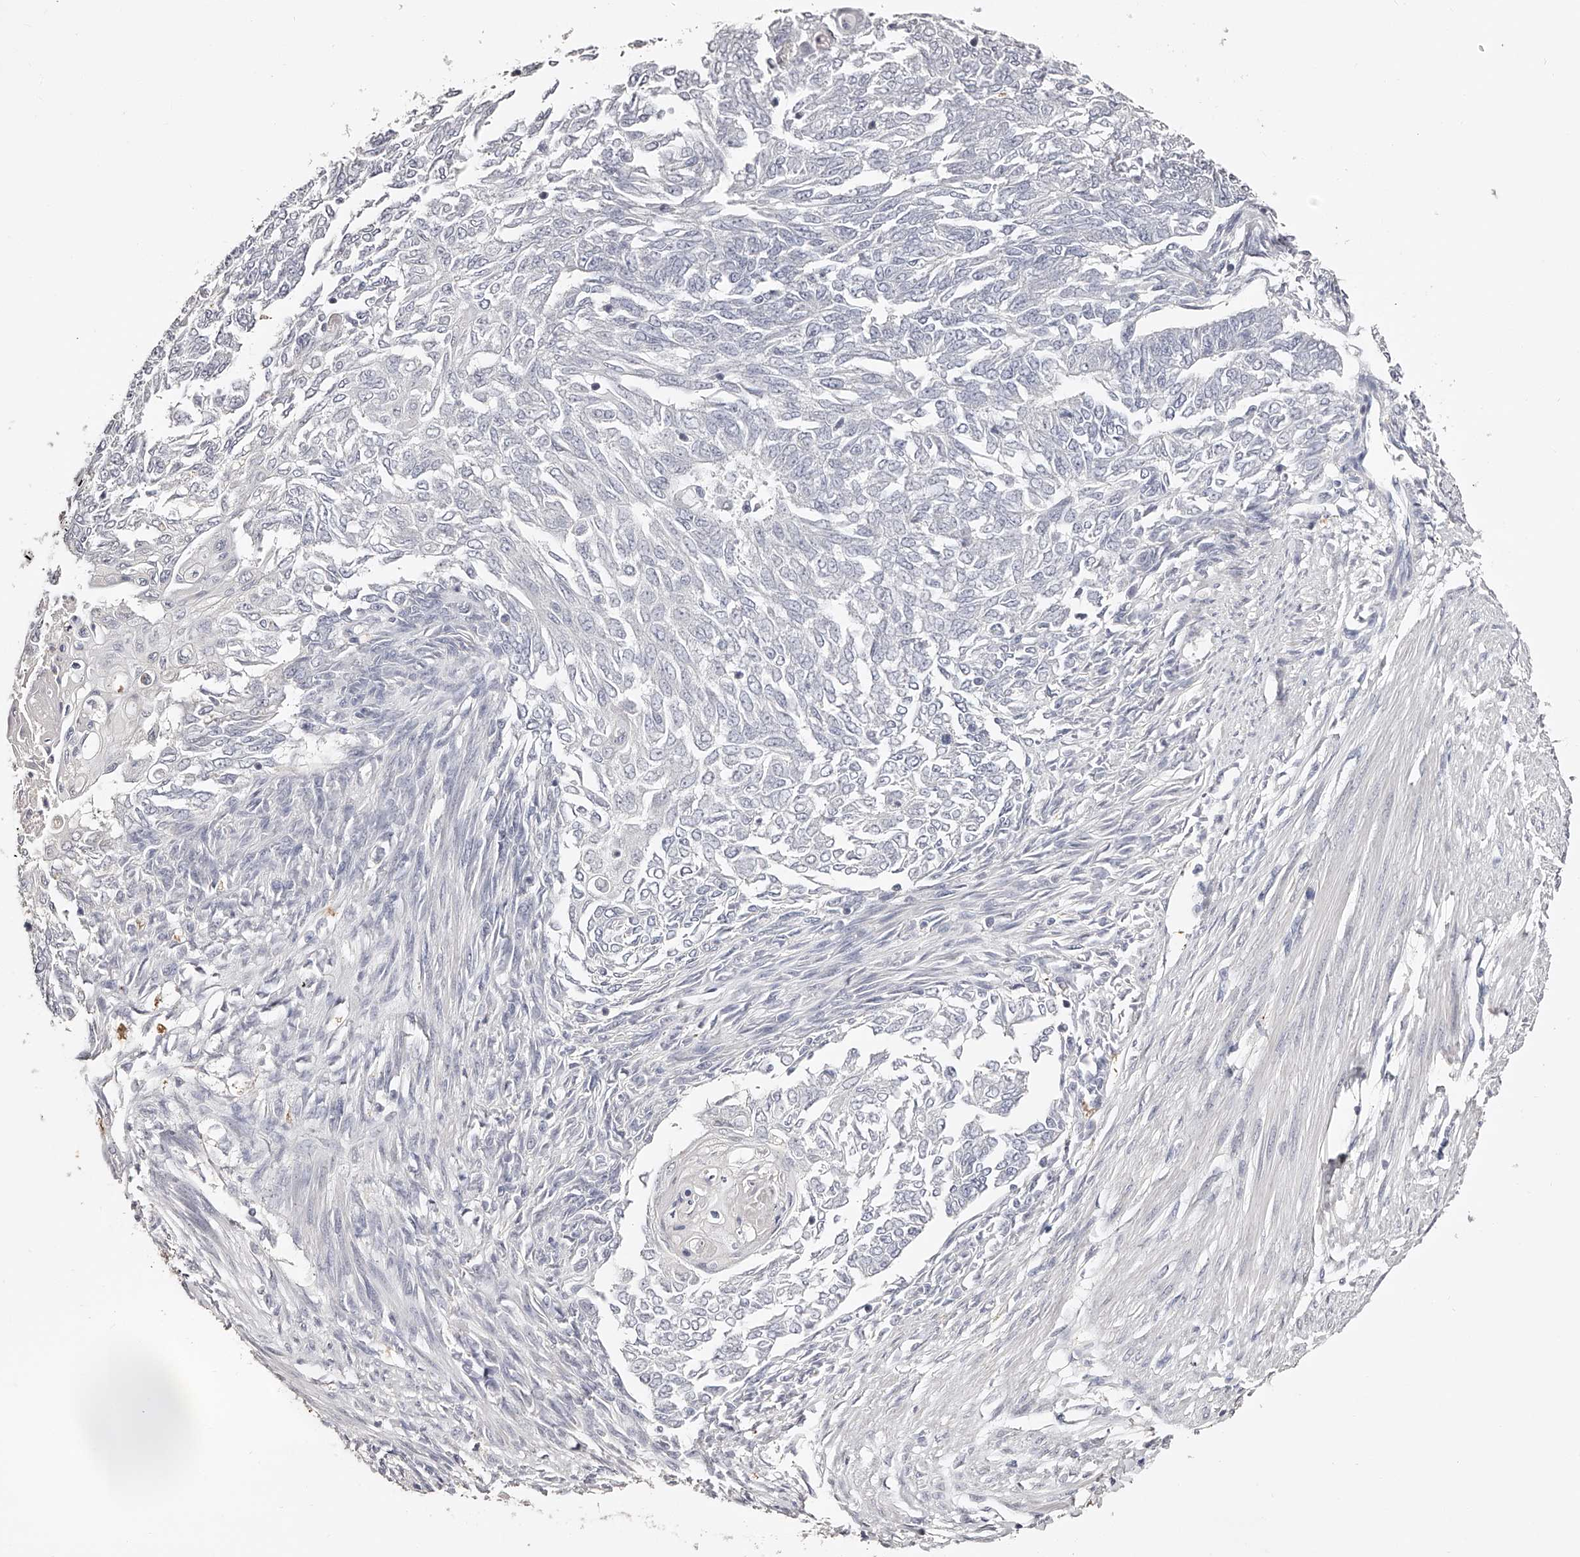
{"staining": {"intensity": "negative", "quantity": "none", "location": "none"}, "tissue": "endometrial cancer", "cell_type": "Tumor cells", "image_type": "cancer", "snomed": [{"axis": "morphology", "description": "Adenocarcinoma, NOS"}, {"axis": "topography", "description": "Endometrium"}], "caption": "High magnification brightfield microscopy of adenocarcinoma (endometrial) stained with DAB (brown) and counterstained with hematoxylin (blue): tumor cells show no significant positivity.", "gene": "SLC35D3", "patient": {"sex": "female", "age": 32}}